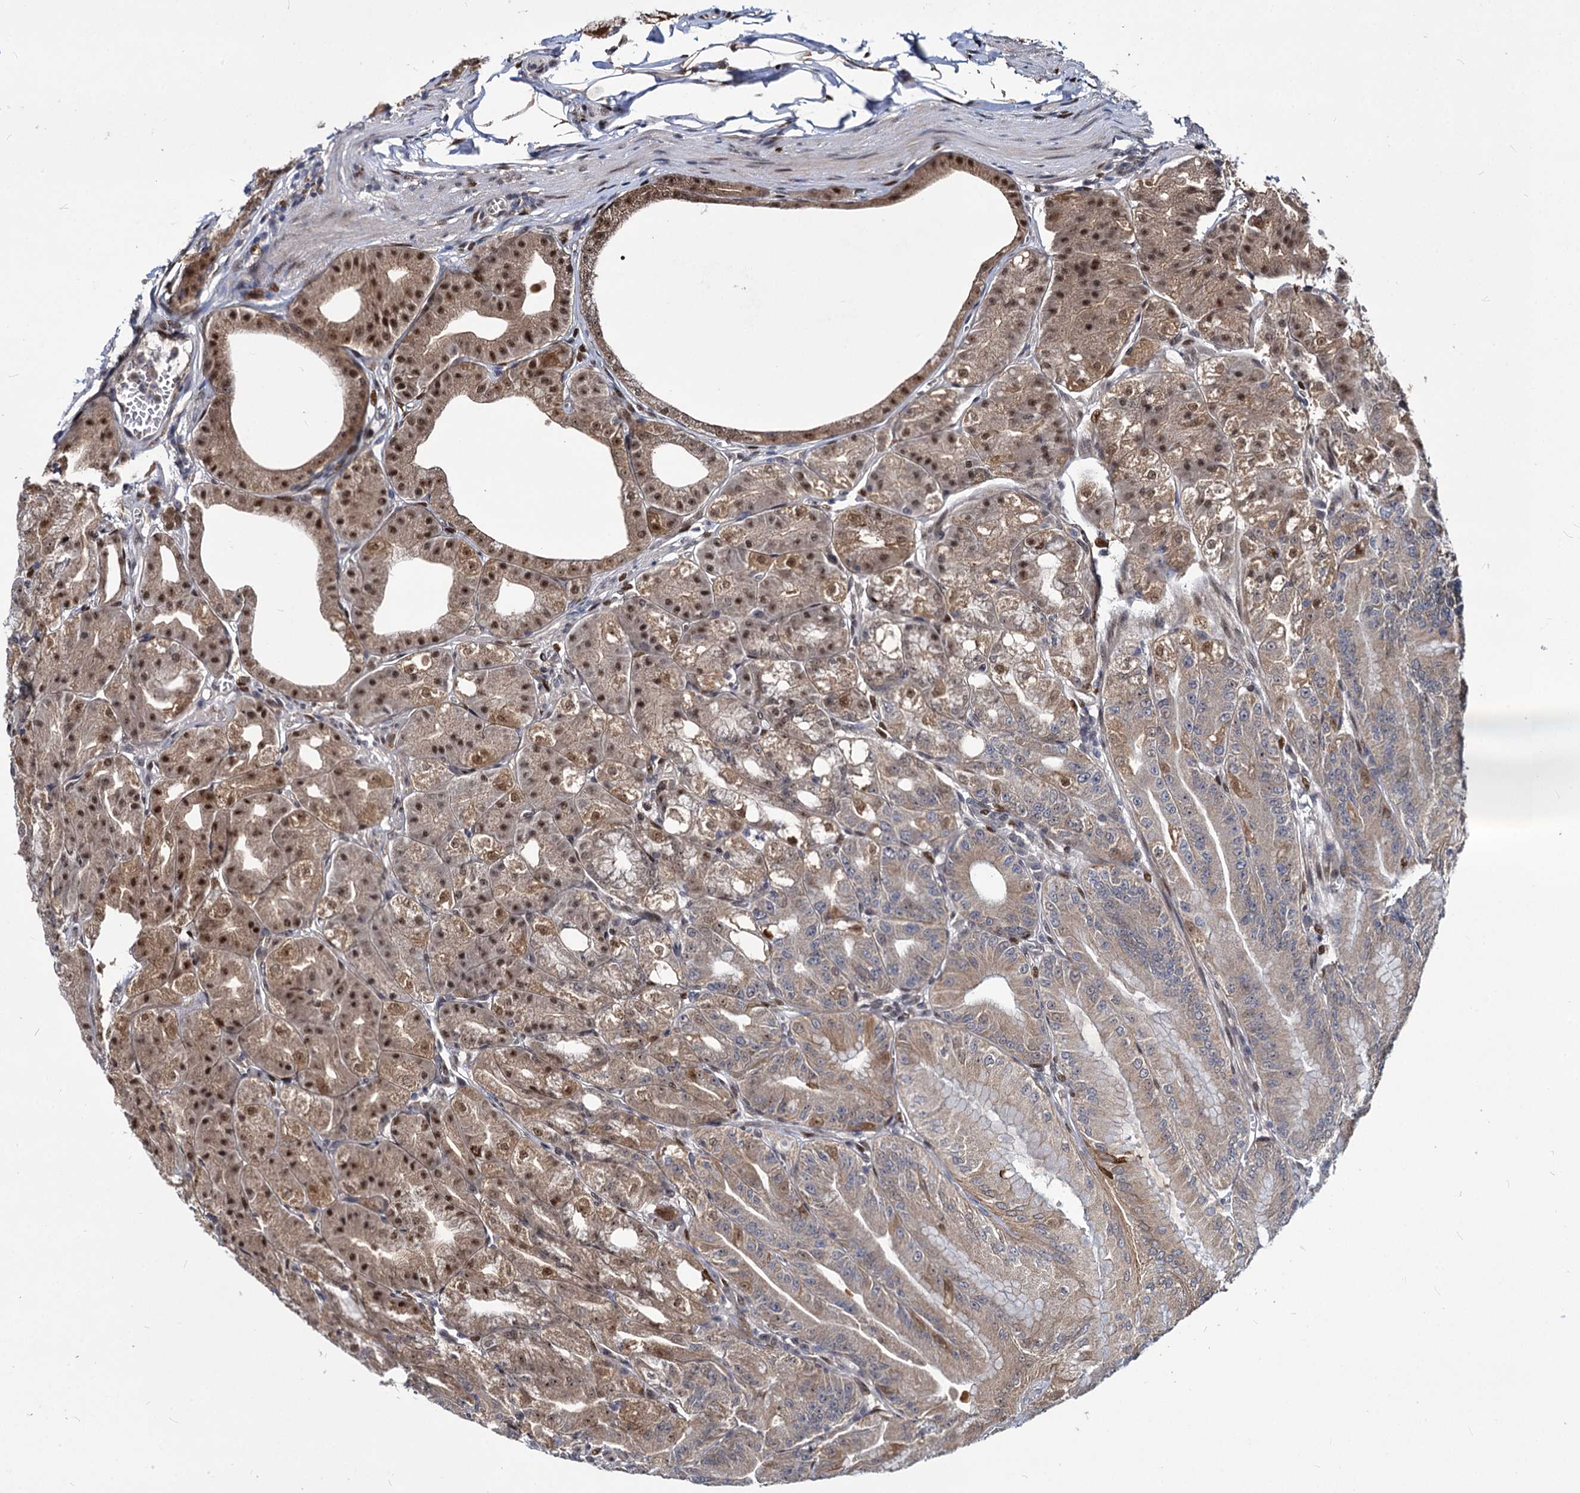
{"staining": {"intensity": "strong", "quantity": ">75%", "location": "cytoplasmic/membranous,nuclear"}, "tissue": "stomach", "cell_type": "Glandular cells", "image_type": "normal", "snomed": [{"axis": "morphology", "description": "Normal tissue, NOS"}, {"axis": "topography", "description": "Stomach, upper"}, {"axis": "topography", "description": "Stomach, lower"}], "caption": "Strong cytoplasmic/membranous,nuclear staining for a protein is appreciated in approximately >75% of glandular cells of benign stomach using IHC.", "gene": "MAML2", "patient": {"sex": "male", "age": 71}}